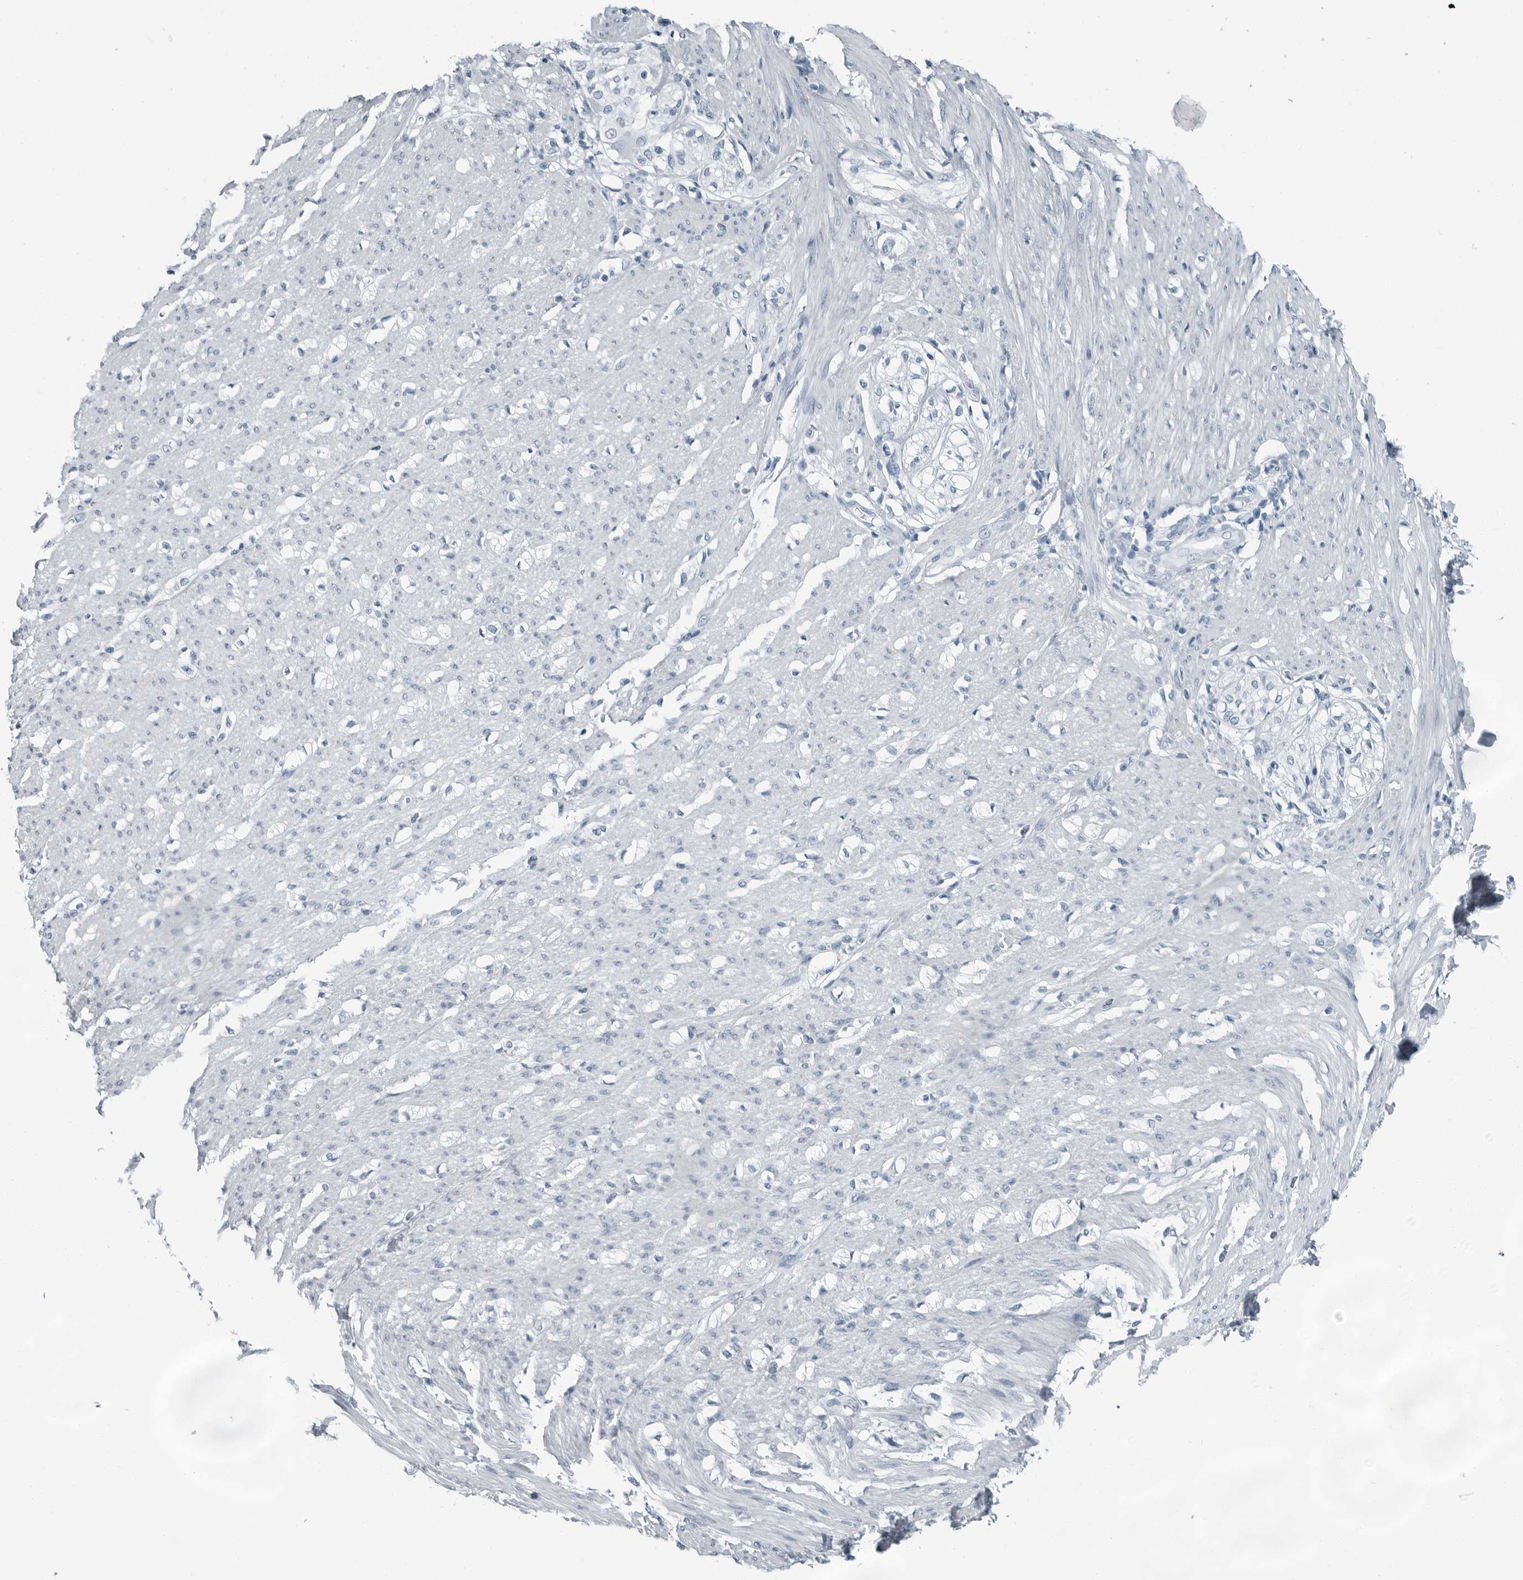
{"staining": {"intensity": "negative", "quantity": "none", "location": "none"}, "tissue": "smooth muscle", "cell_type": "Smooth muscle cells", "image_type": "normal", "snomed": [{"axis": "morphology", "description": "Normal tissue, NOS"}, {"axis": "morphology", "description": "Adenocarcinoma, NOS"}, {"axis": "topography", "description": "Colon"}, {"axis": "topography", "description": "Peripheral nerve tissue"}], "caption": "This photomicrograph is of normal smooth muscle stained with IHC to label a protein in brown with the nuclei are counter-stained blue. There is no staining in smooth muscle cells.", "gene": "FABP6", "patient": {"sex": "male", "age": 14}}